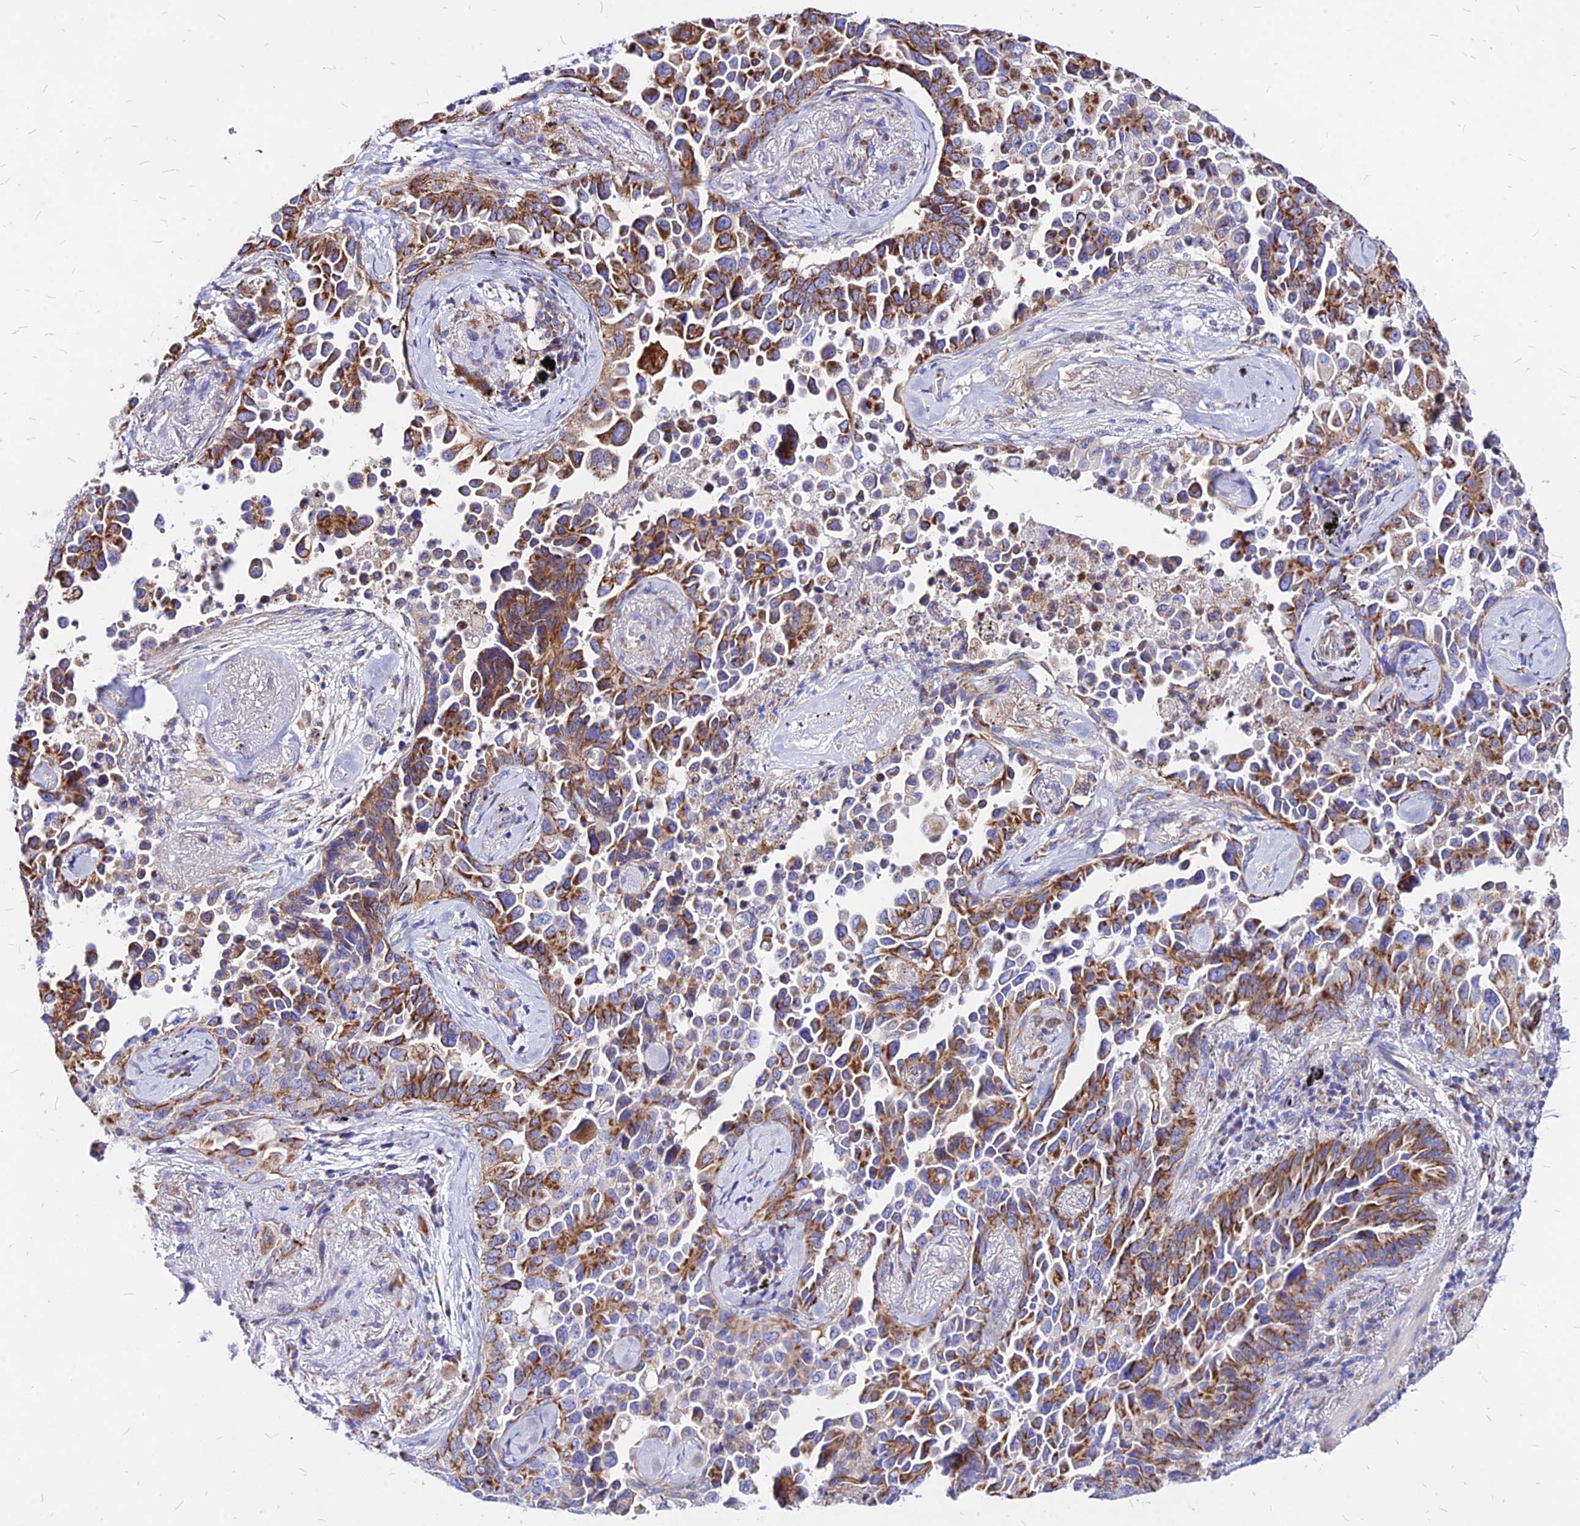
{"staining": {"intensity": "moderate", "quantity": ">75%", "location": "cytoplasmic/membranous"}, "tissue": "lung cancer", "cell_type": "Tumor cells", "image_type": "cancer", "snomed": [{"axis": "morphology", "description": "Adenocarcinoma, NOS"}, {"axis": "topography", "description": "Lung"}], "caption": "Lung cancer stained for a protein shows moderate cytoplasmic/membranous positivity in tumor cells.", "gene": "MRPL3", "patient": {"sex": "female", "age": 67}}